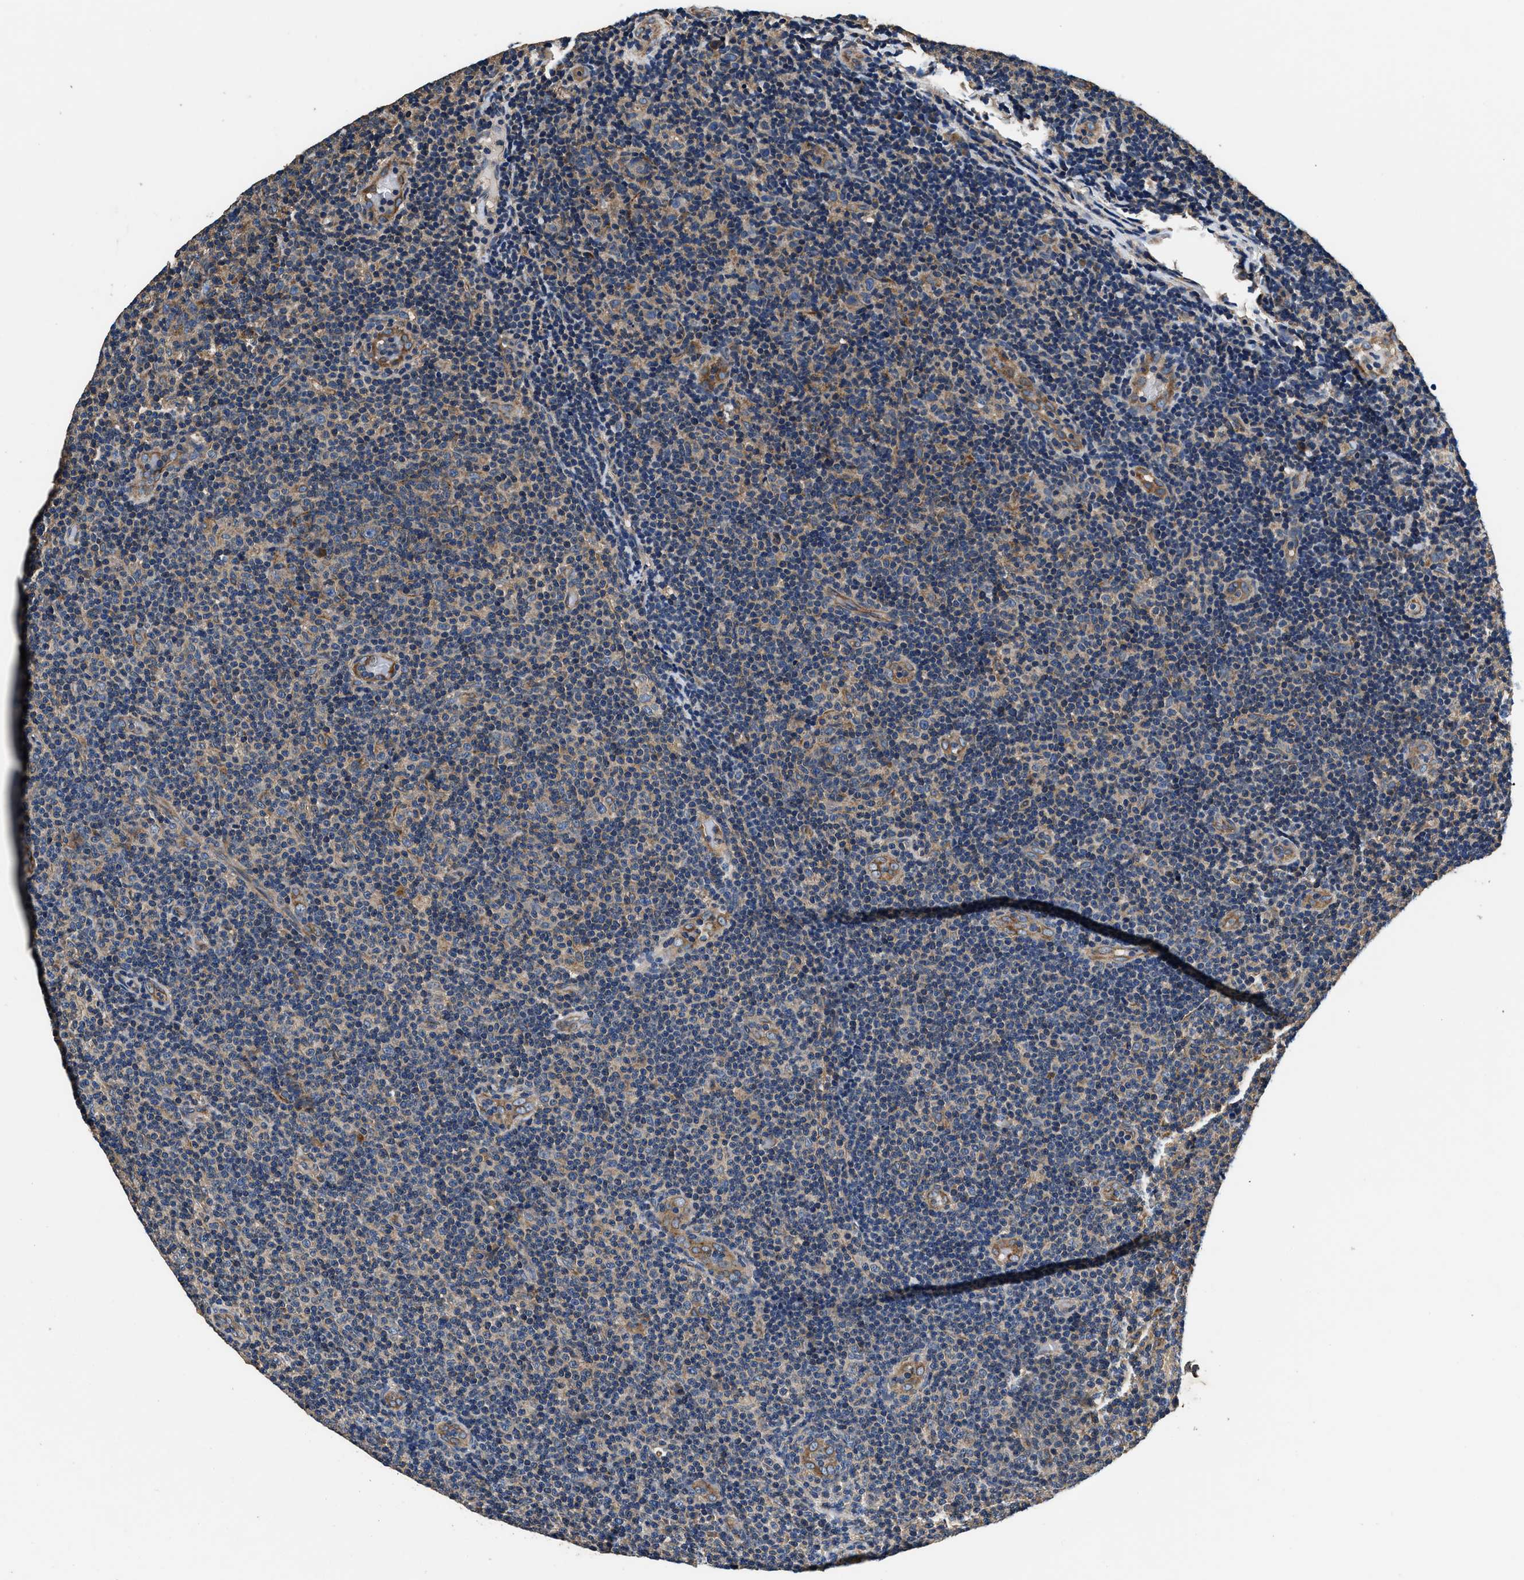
{"staining": {"intensity": "weak", "quantity": "25%-75%", "location": "cytoplasmic/membranous"}, "tissue": "lymphoma", "cell_type": "Tumor cells", "image_type": "cancer", "snomed": [{"axis": "morphology", "description": "Malignant lymphoma, non-Hodgkin's type, Low grade"}, {"axis": "topography", "description": "Lymph node"}], "caption": "Brown immunohistochemical staining in human low-grade malignant lymphoma, non-Hodgkin's type shows weak cytoplasmic/membranous positivity in about 25%-75% of tumor cells.", "gene": "DHRS7B", "patient": {"sex": "male", "age": 83}}